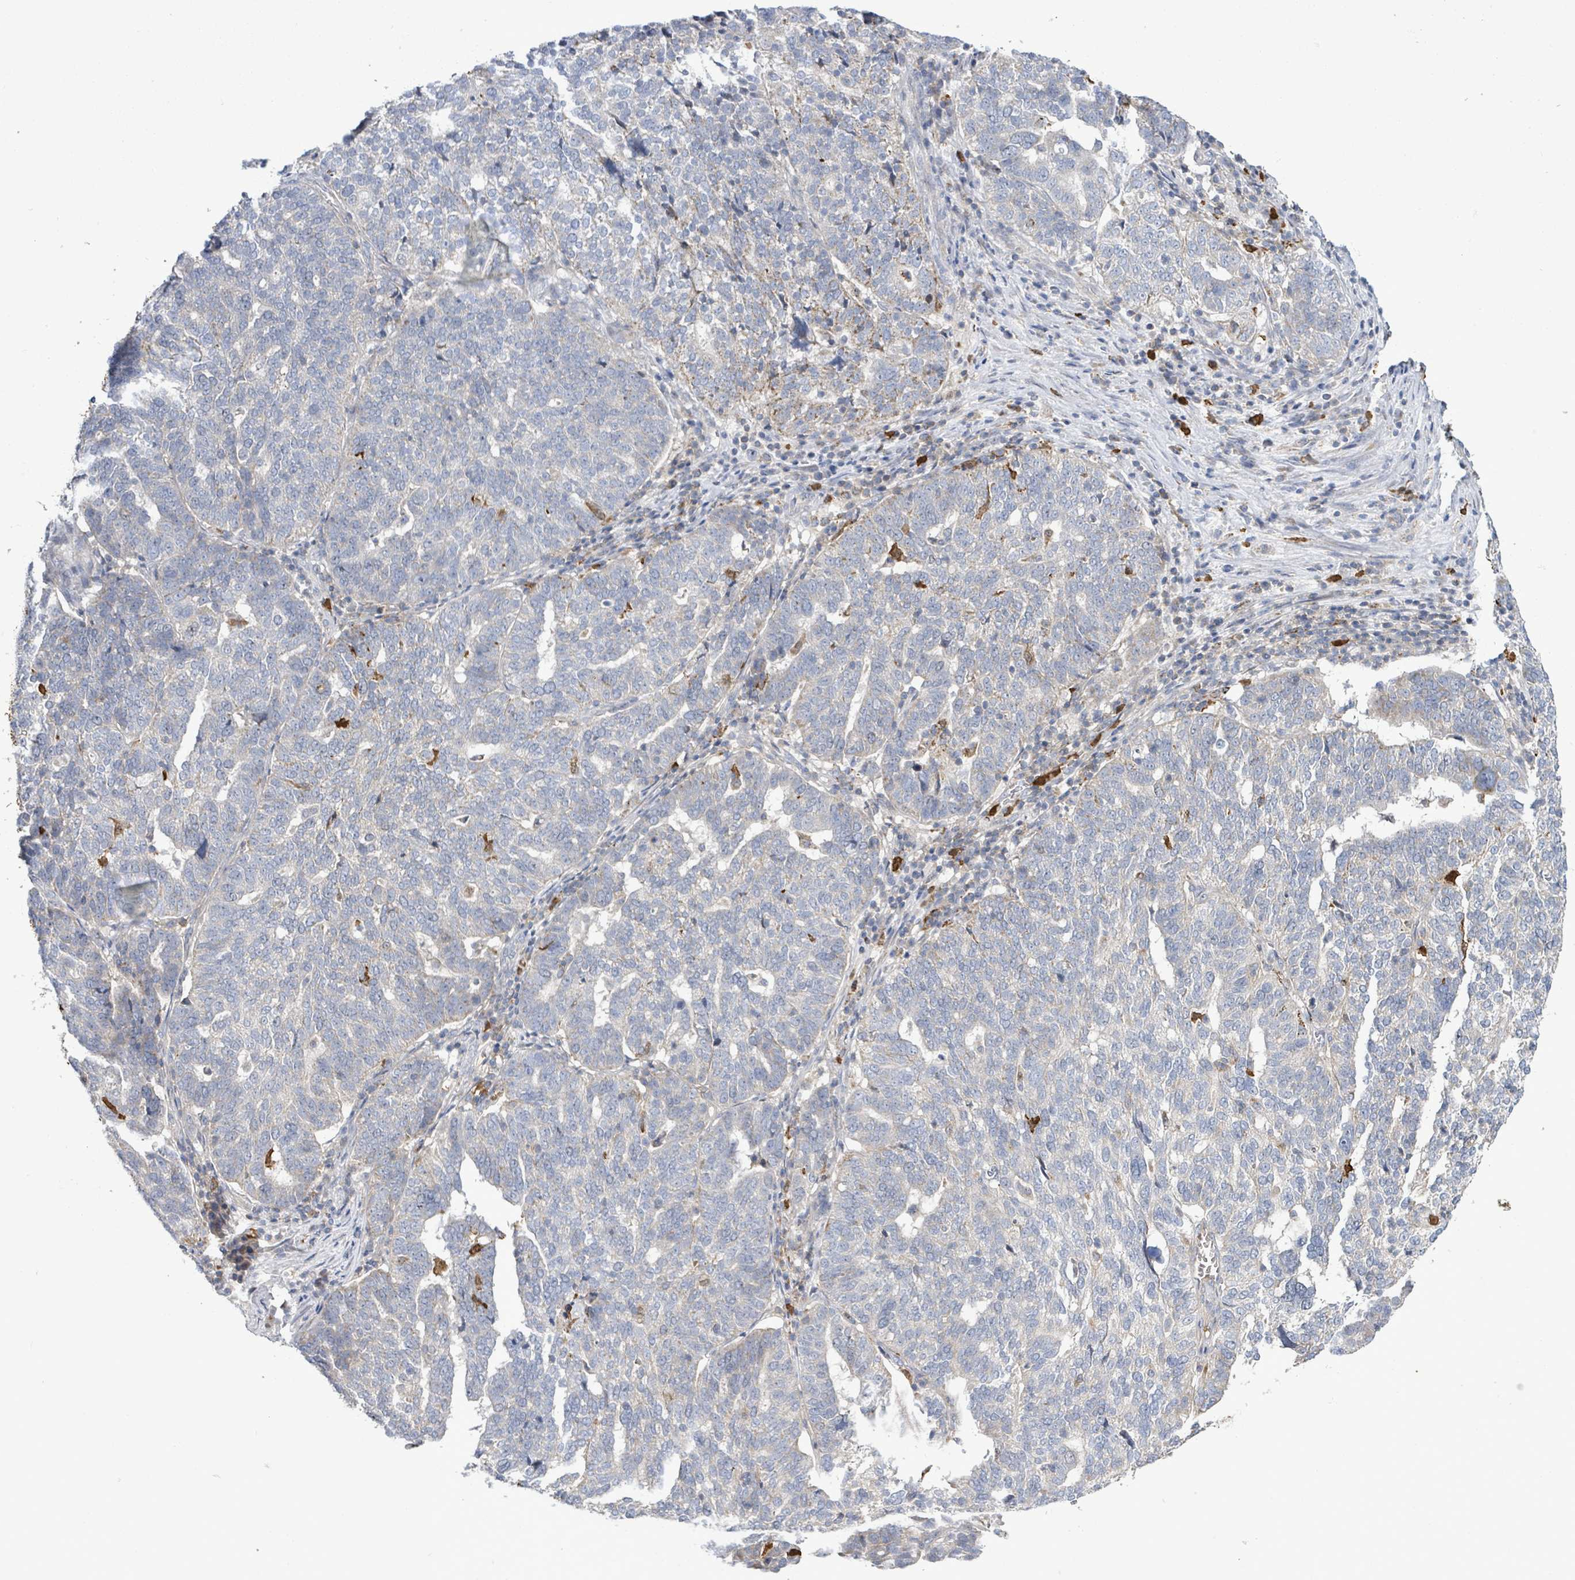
{"staining": {"intensity": "negative", "quantity": "none", "location": "none"}, "tissue": "ovarian cancer", "cell_type": "Tumor cells", "image_type": "cancer", "snomed": [{"axis": "morphology", "description": "Cystadenocarcinoma, serous, NOS"}, {"axis": "topography", "description": "Ovary"}], "caption": "This is an IHC micrograph of human serous cystadenocarcinoma (ovarian). There is no positivity in tumor cells.", "gene": "FAM210A", "patient": {"sex": "female", "age": 59}}